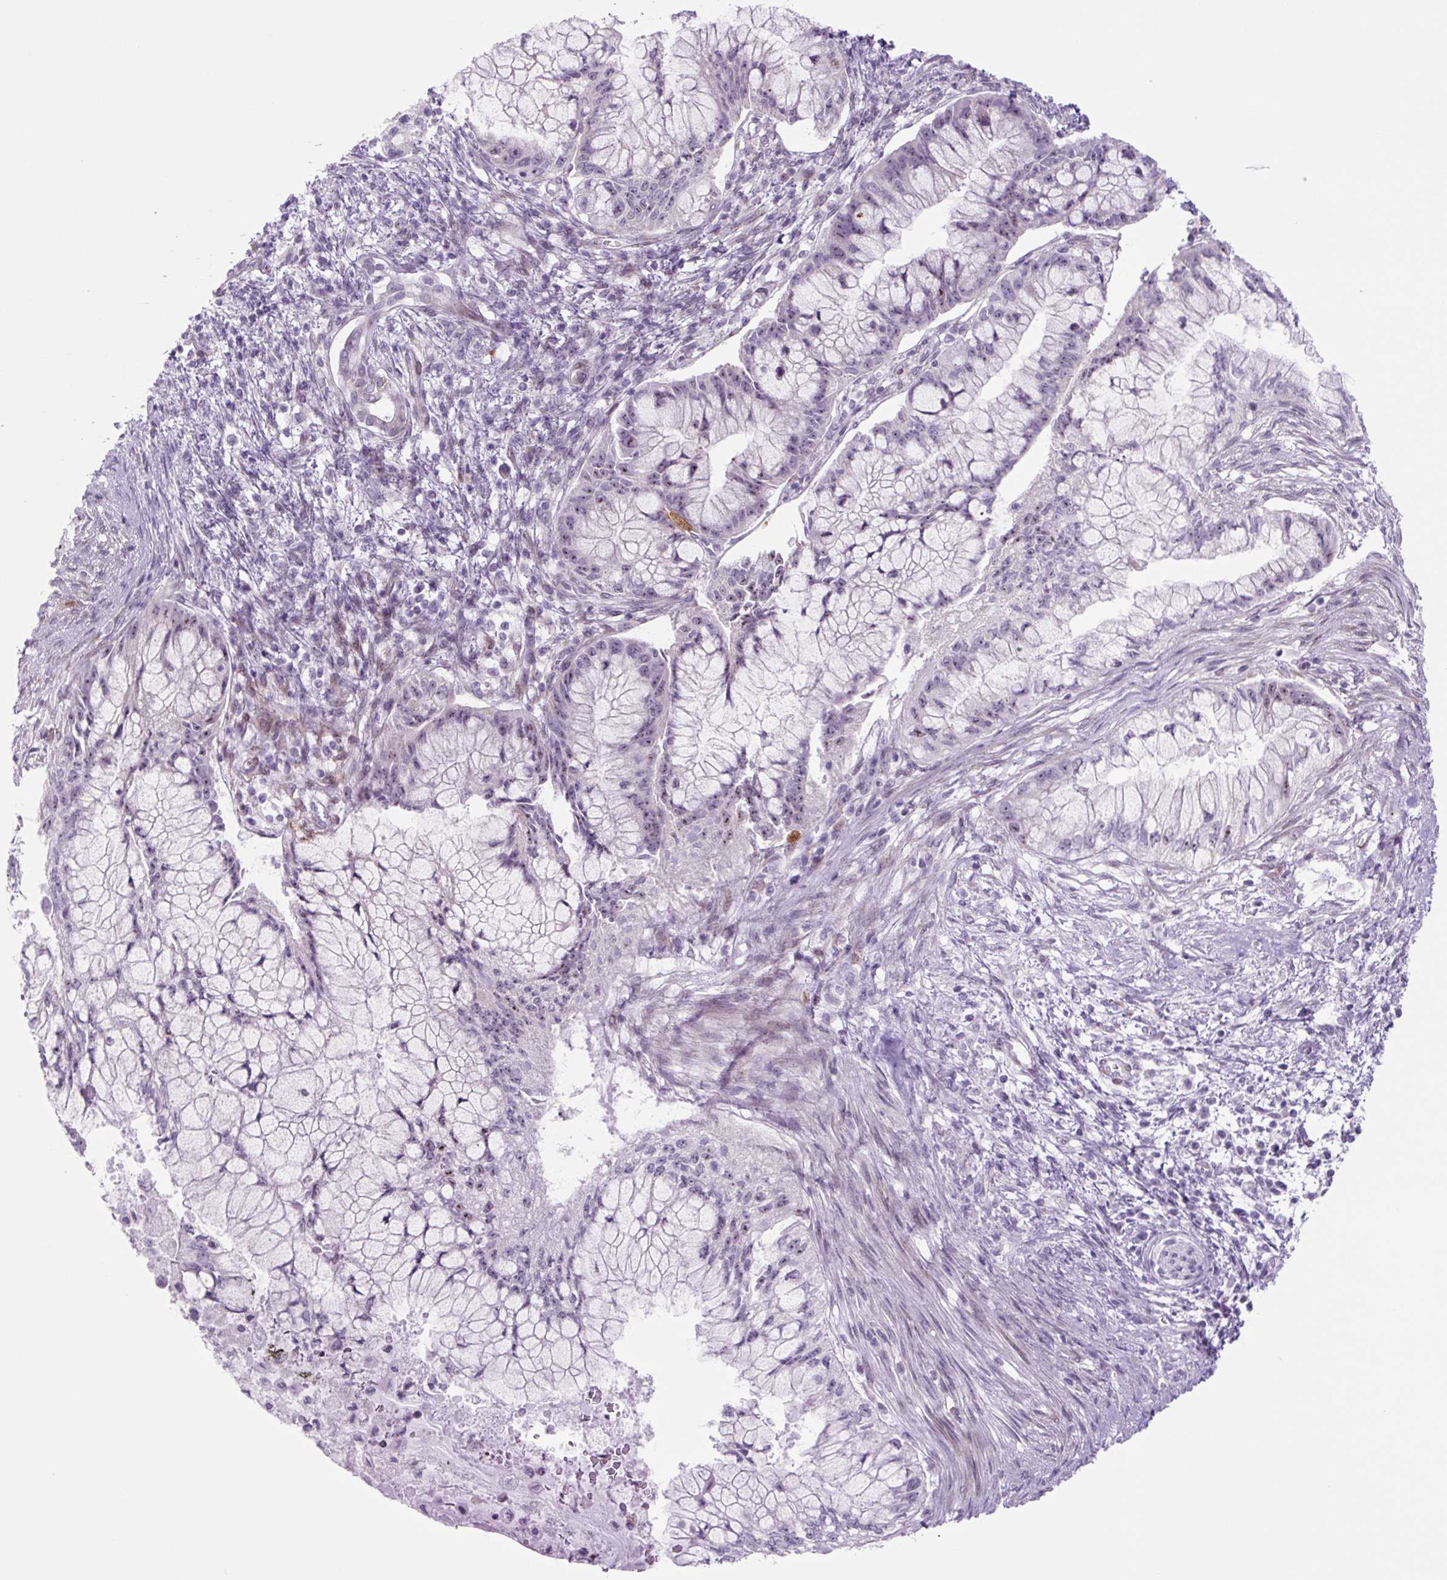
{"staining": {"intensity": "negative", "quantity": "none", "location": "none"}, "tissue": "pancreatic cancer", "cell_type": "Tumor cells", "image_type": "cancer", "snomed": [{"axis": "morphology", "description": "Adenocarcinoma, NOS"}, {"axis": "topography", "description": "Pancreas"}], "caption": "A histopathology image of human pancreatic cancer (adenocarcinoma) is negative for staining in tumor cells. Brightfield microscopy of immunohistochemistry (IHC) stained with DAB (3,3'-diaminobenzidine) (brown) and hematoxylin (blue), captured at high magnification.", "gene": "RRS1", "patient": {"sex": "male", "age": 48}}